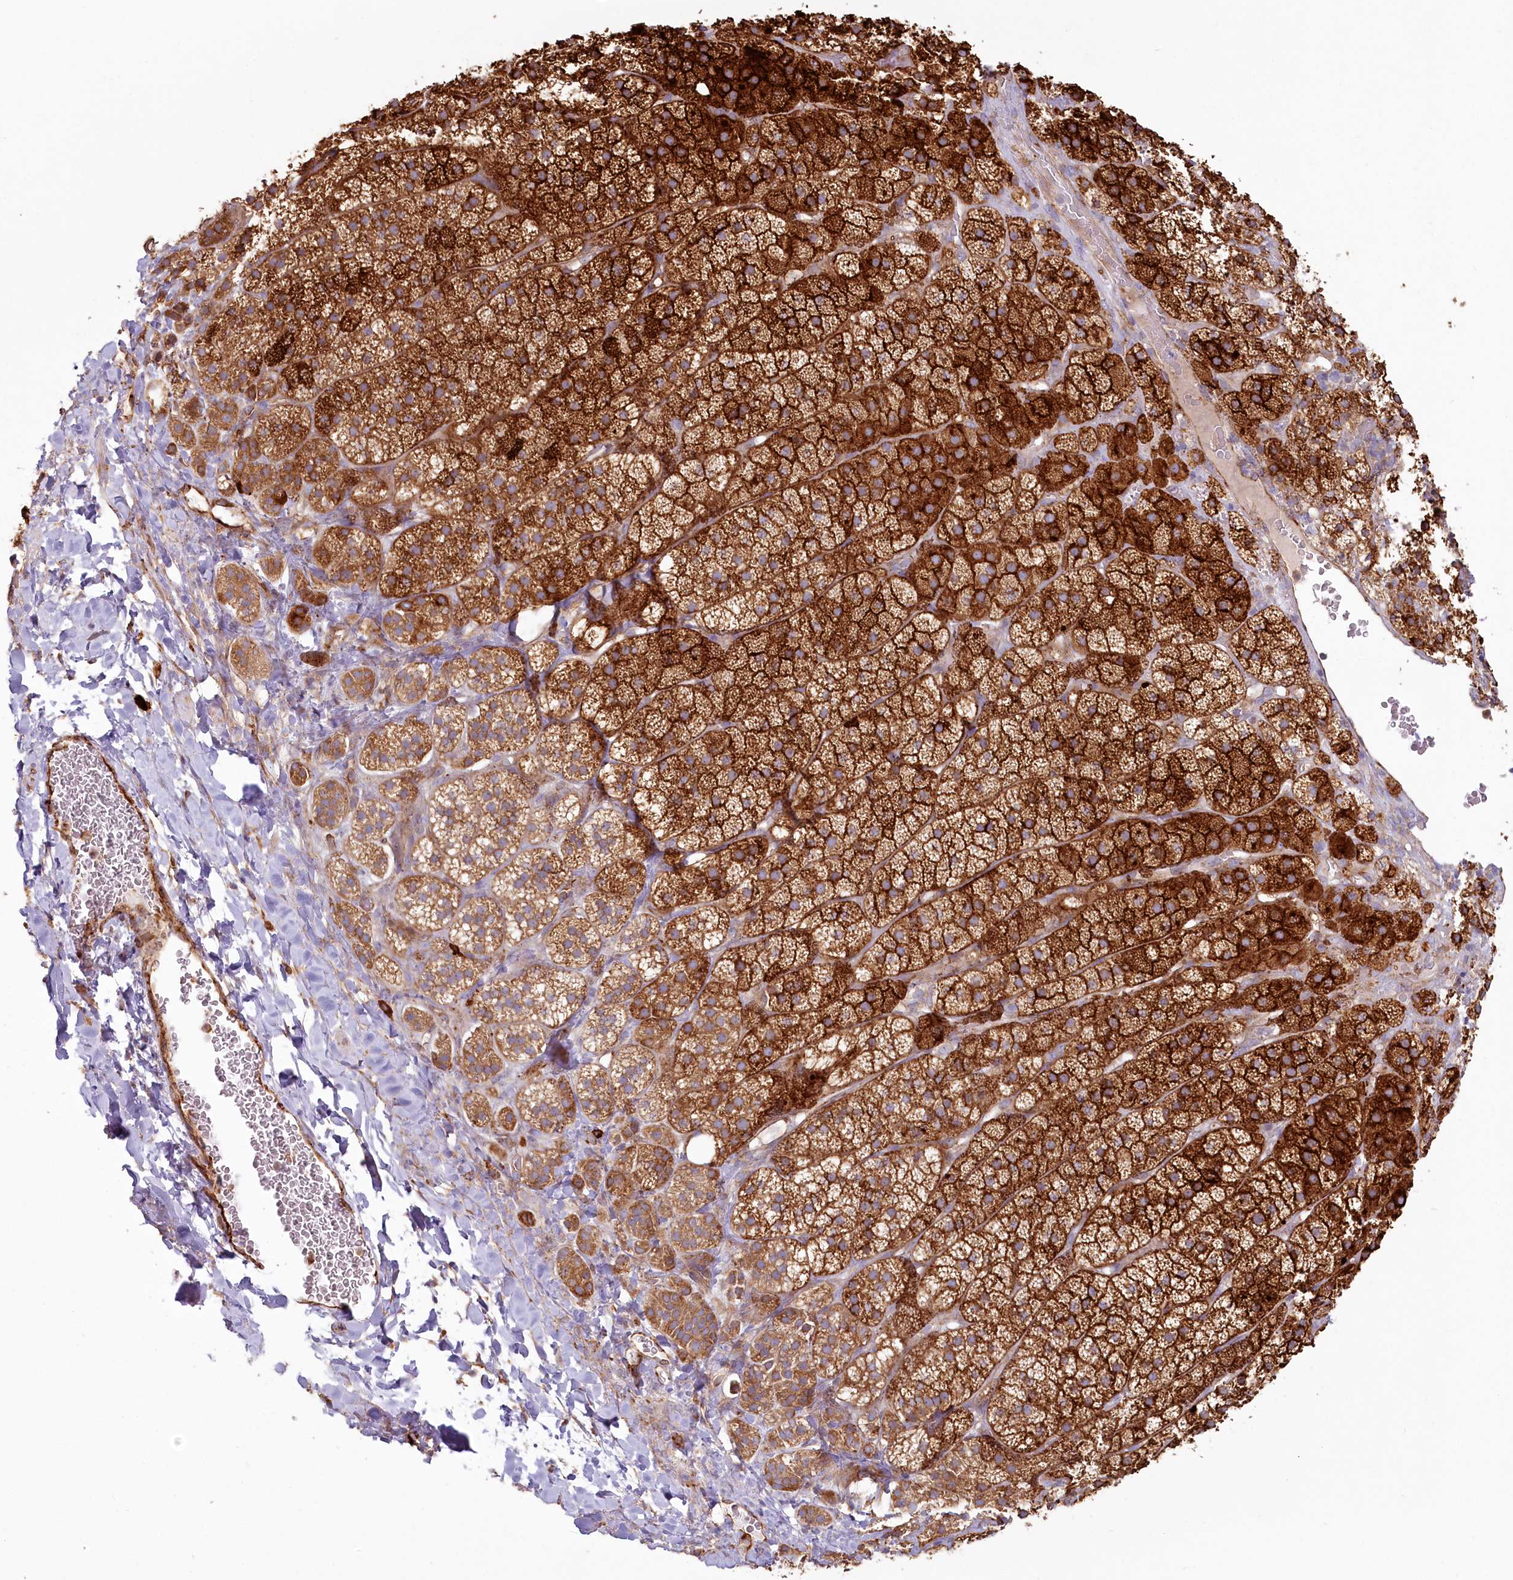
{"staining": {"intensity": "strong", "quantity": ">75%", "location": "cytoplasmic/membranous"}, "tissue": "adrenal gland", "cell_type": "Glandular cells", "image_type": "normal", "snomed": [{"axis": "morphology", "description": "Normal tissue, NOS"}, {"axis": "topography", "description": "Adrenal gland"}], "caption": "DAB immunohistochemical staining of normal human adrenal gland exhibits strong cytoplasmic/membranous protein positivity in about >75% of glandular cells.", "gene": "HARS2", "patient": {"sex": "female", "age": 44}}